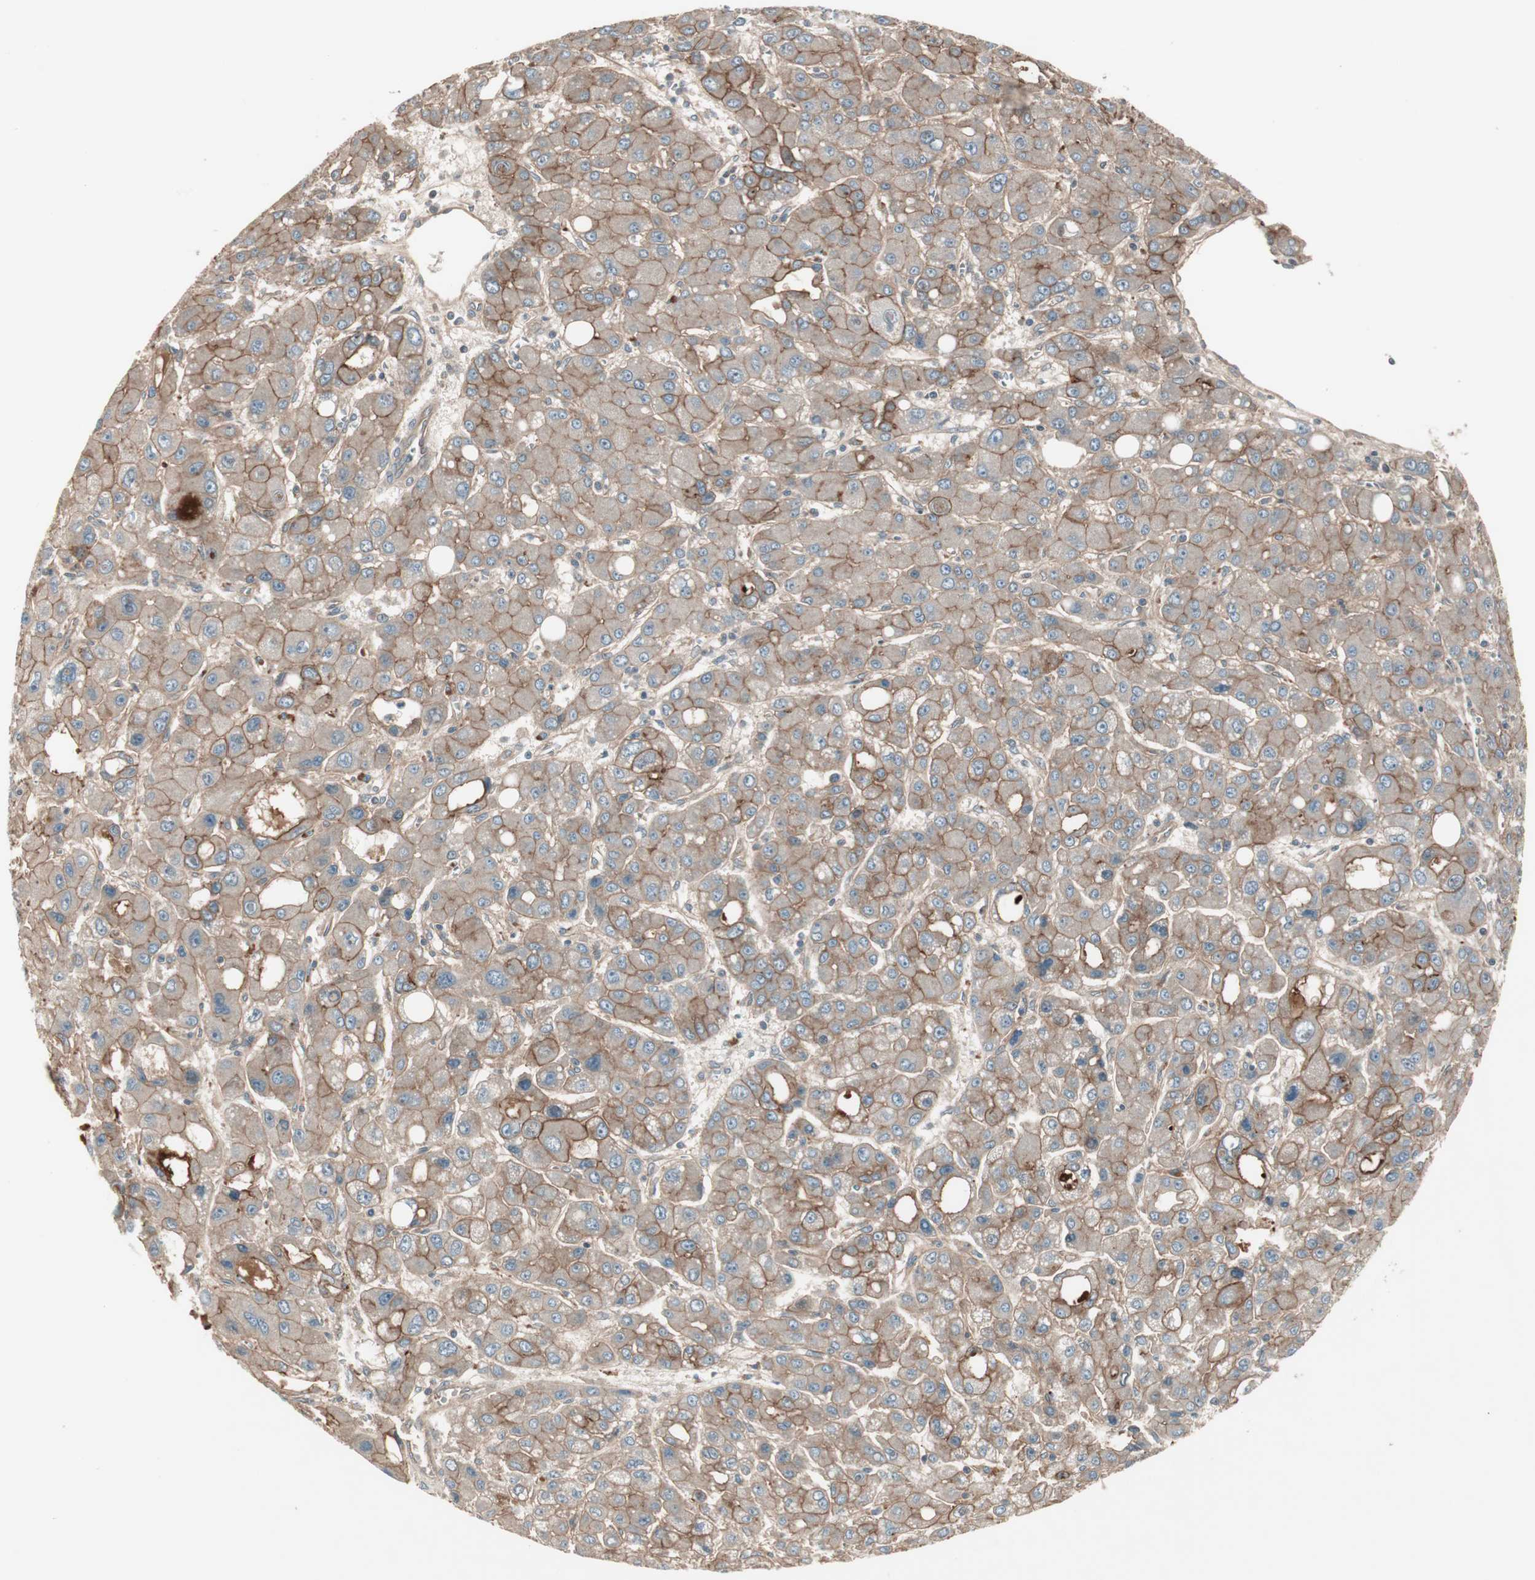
{"staining": {"intensity": "moderate", "quantity": ">75%", "location": "cytoplasmic/membranous"}, "tissue": "liver cancer", "cell_type": "Tumor cells", "image_type": "cancer", "snomed": [{"axis": "morphology", "description": "Carcinoma, Hepatocellular, NOS"}, {"axis": "topography", "description": "Liver"}], "caption": "There is medium levels of moderate cytoplasmic/membranous expression in tumor cells of liver cancer (hepatocellular carcinoma), as demonstrated by immunohistochemical staining (brown color).", "gene": "TFPI", "patient": {"sex": "male", "age": 55}}